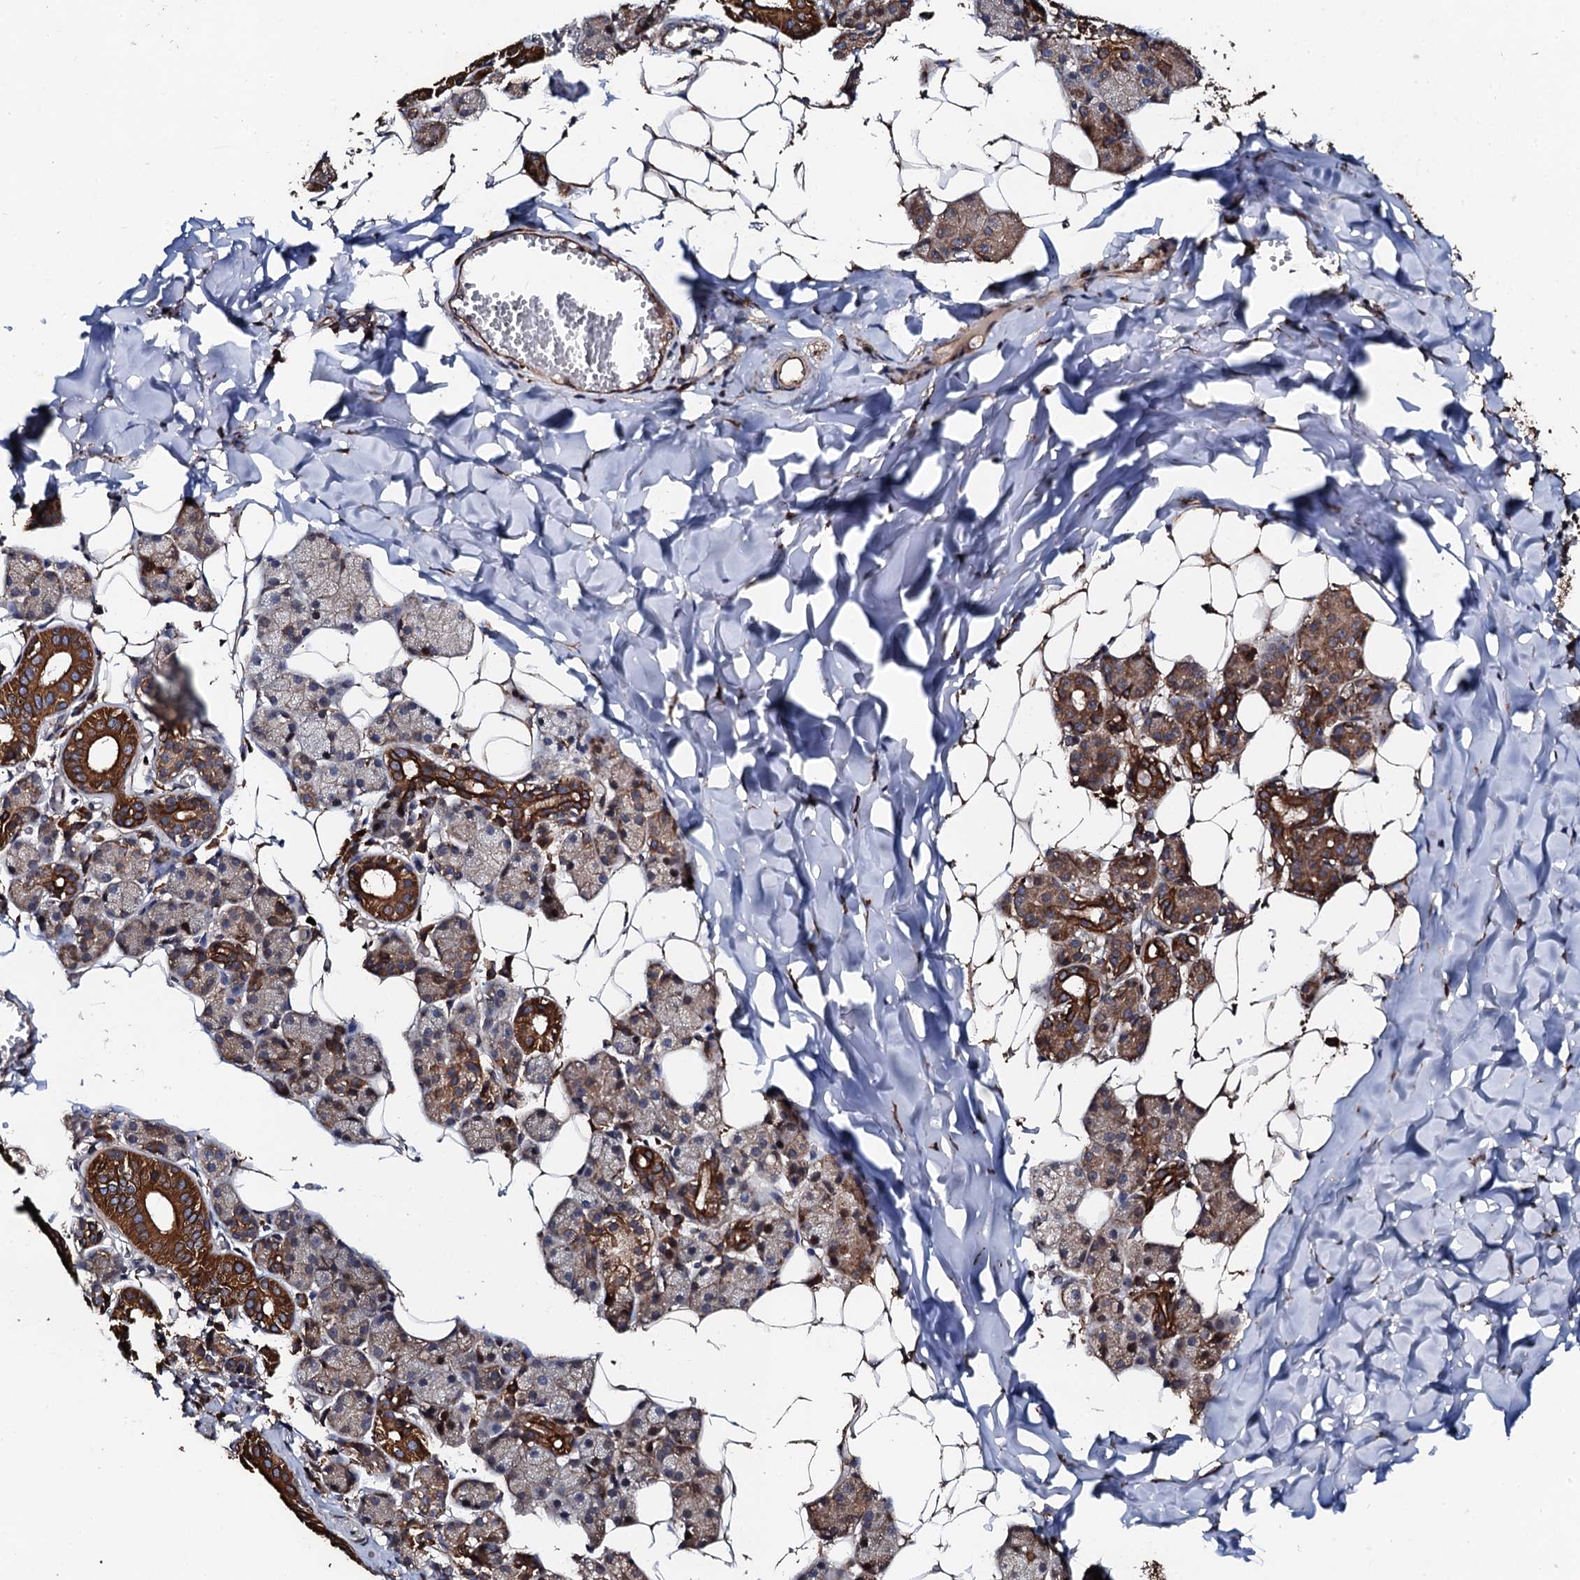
{"staining": {"intensity": "strong", "quantity": "<25%", "location": "cytoplasmic/membranous"}, "tissue": "salivary gland", "cell_type": "Glandular cells", "image_type": "normal", "snomed": [{"axis": "morphology", "description": "Normal tissue, NOS"}, {"axis": "topography", "description": "Salivary gland"}], "caption": "A high-resolution photomicrograph shows immunohistochemistry (IHC) staining of unremarkable salivary gland, which exhibits strong cytoplasmic/membranous expression in approximately <25% of glandular cells.", "gene": "CKAP5", "patient": {"sex": "female", "age": 33}}